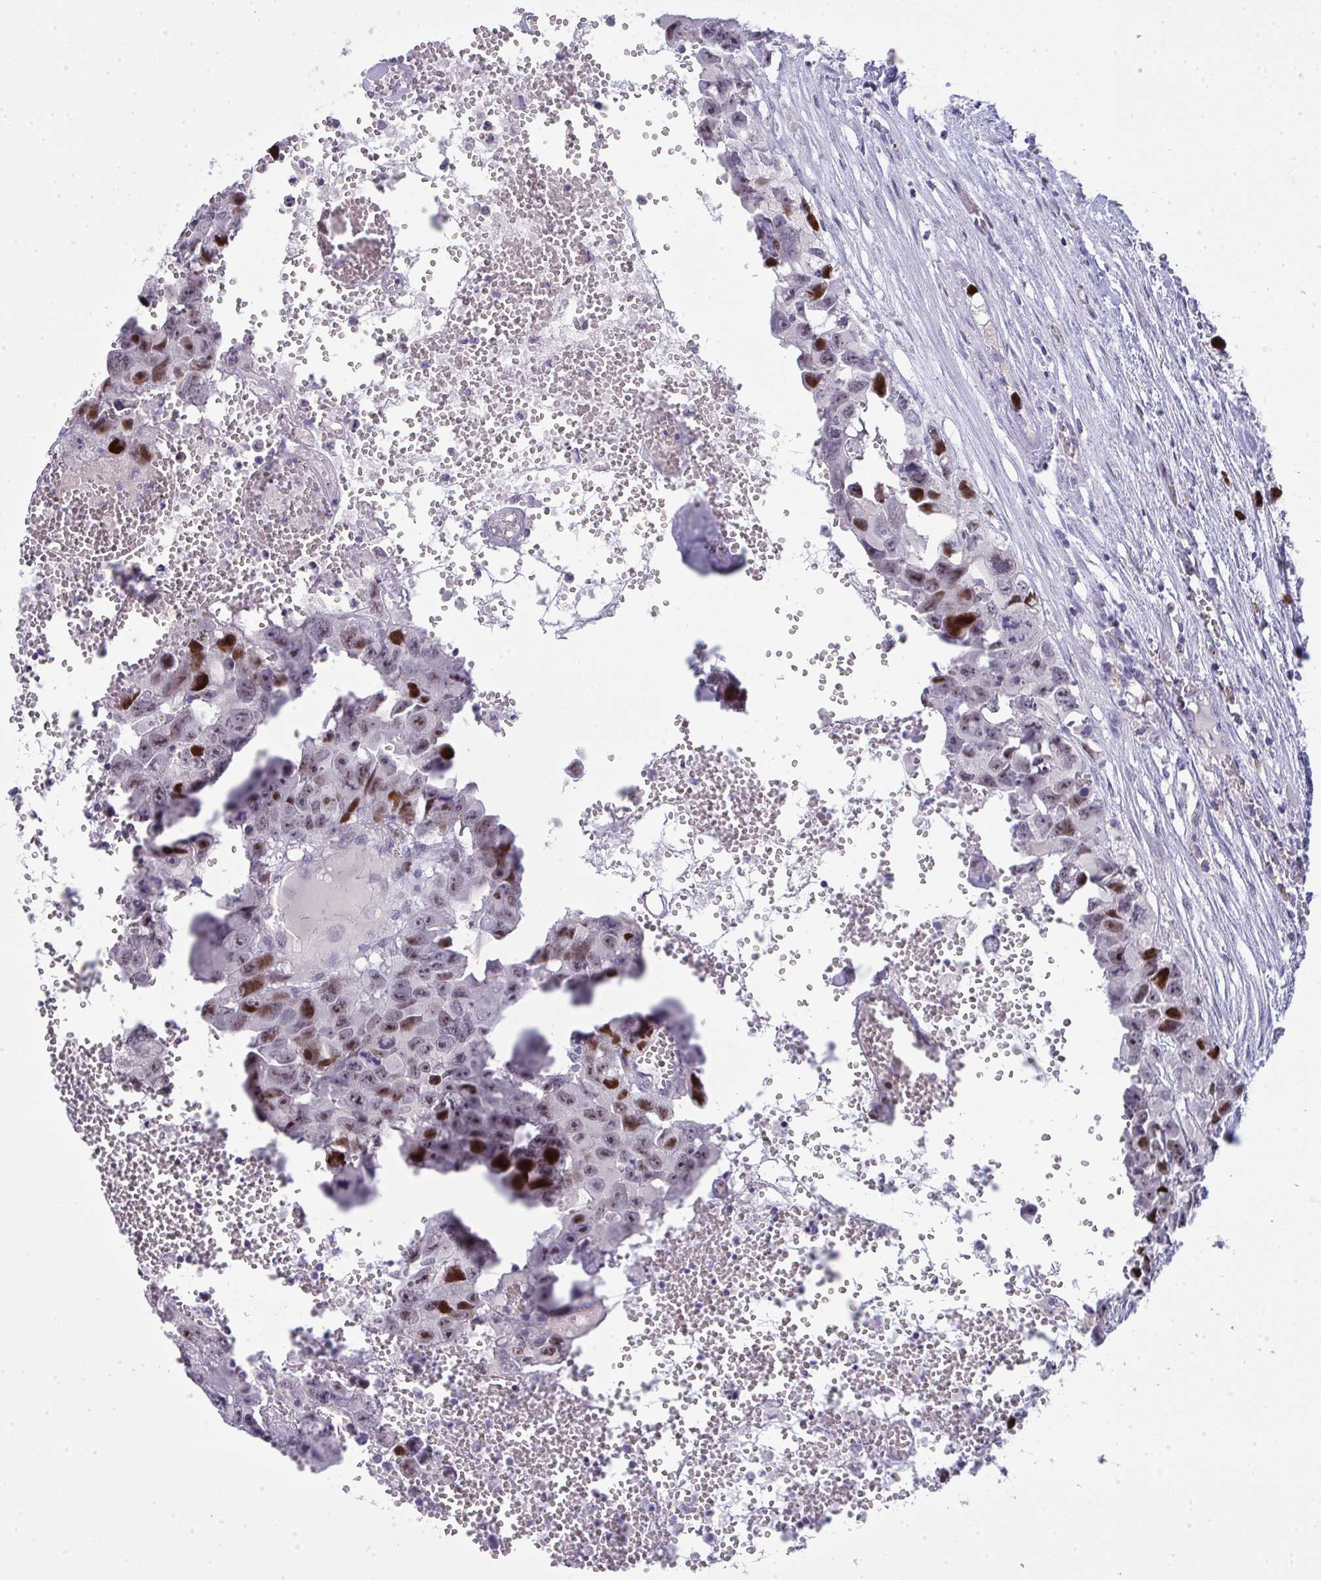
{"staining": {"intensity": "strong", "quantity": "<25%", "location": "nuclear"}, "tissue": "testis cancer", "cell_type": "Tumor cells", "image_type": "cancer", "snomed": [{"axis": "morphology", "description": "Seminoma, NOS"}, {"axis": "topography", "description": "Testis"}], "caption": "The photomicrograph displays staining of seminoma (testis), revealing strong nuclear protein staining (brown color) within tumor cells.", "gene": "GALNT16", "patient": {"sex": "male", "age": 26}}